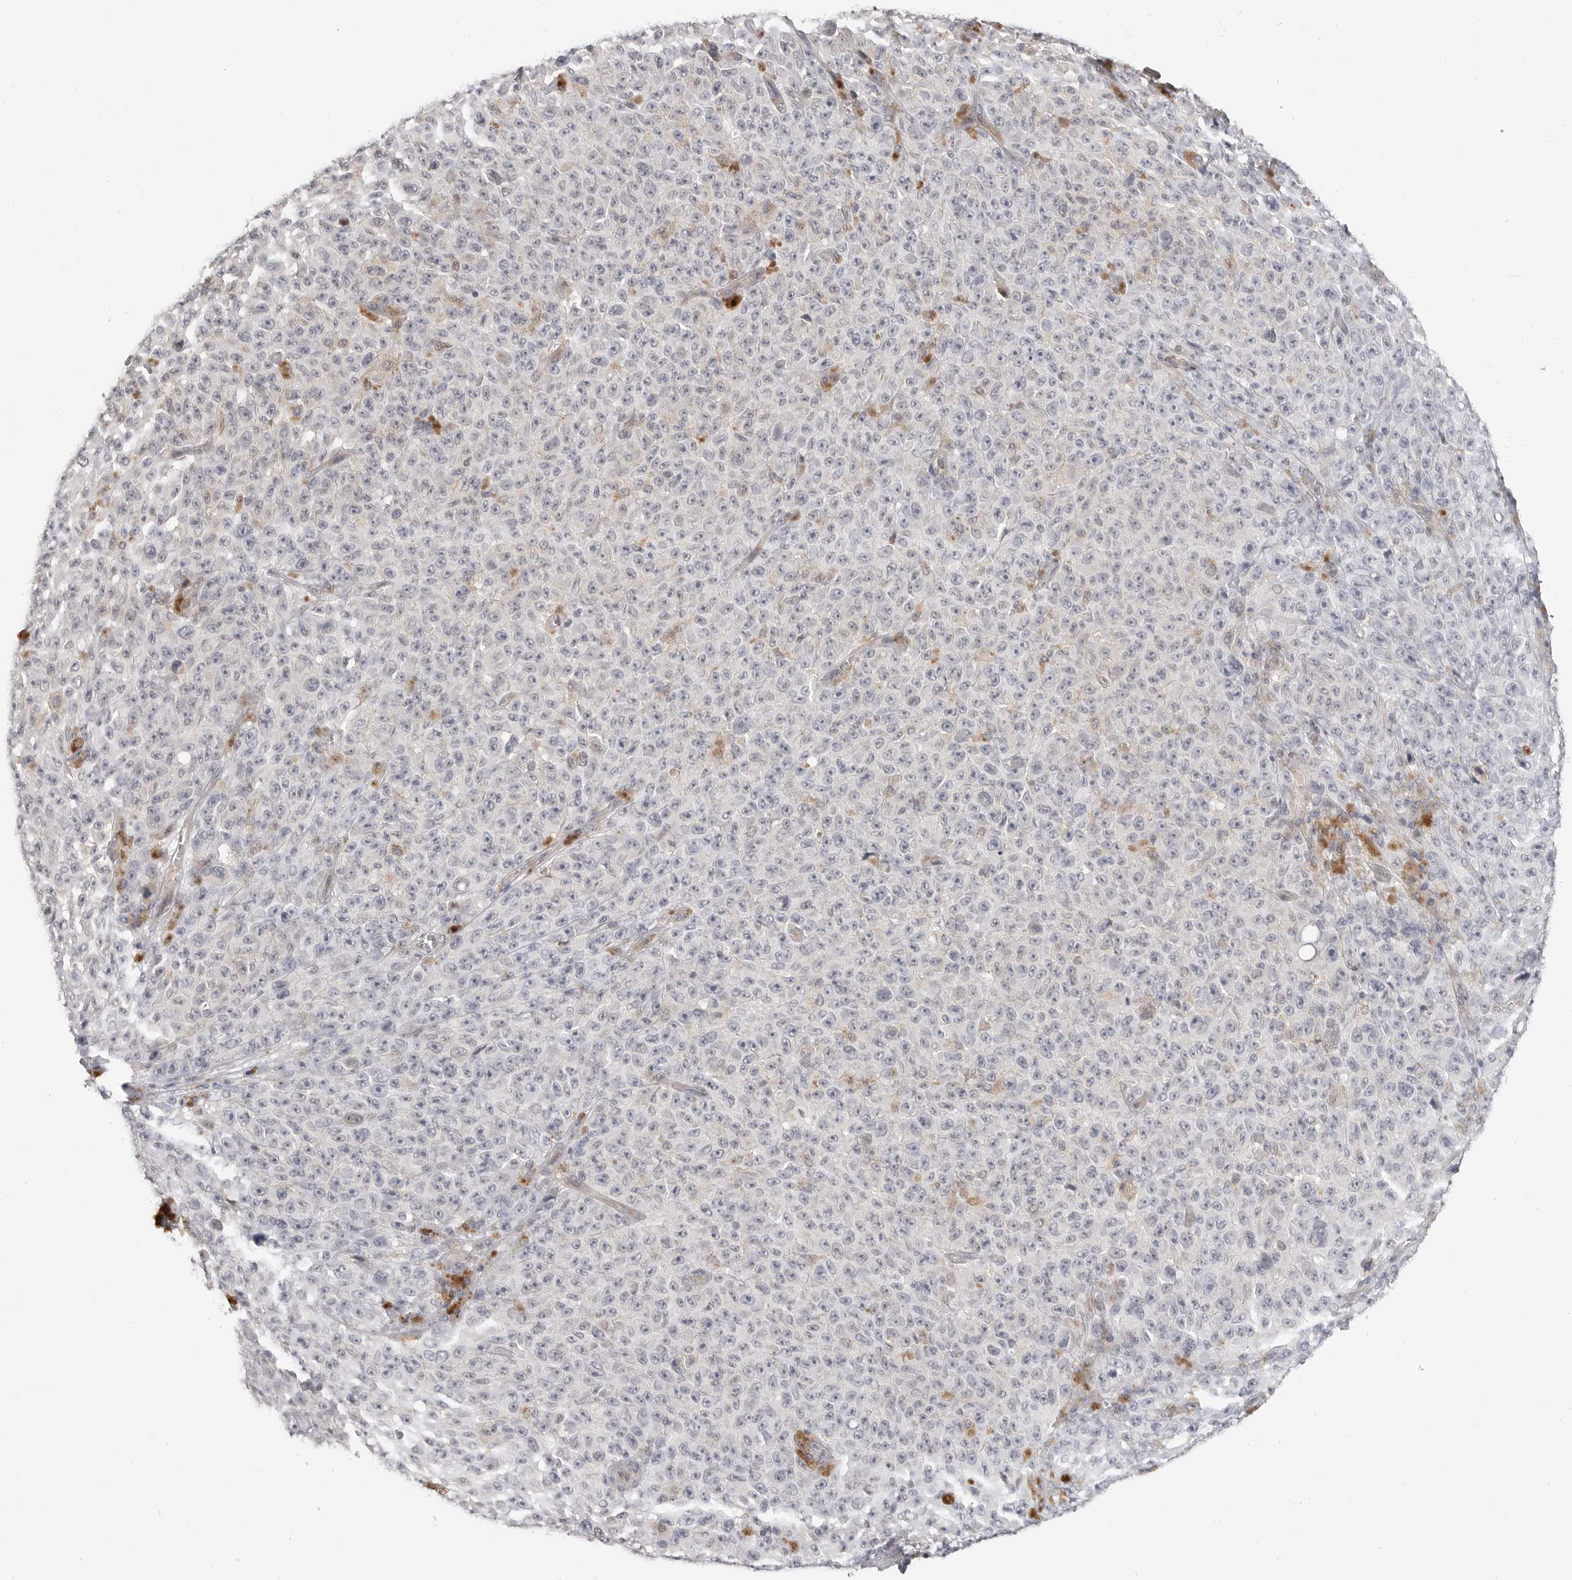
{"staining": {"intensity": "negative", "quantity": "none", "location": "none"}, "tissue": "melanoma", "cell_type": "Tumor cells", "image_type": "cancer", "snomed": [{"axis": "morphology", "description": "Malignant melanoma, NOS"}, {"axis": "topography", "description": "Skin"}], "caption": "The micrograph displays no staining of tumor cells in melanoma.", "gene": "IFNGR1", "patient": {"sex": "female", "age": 82}}